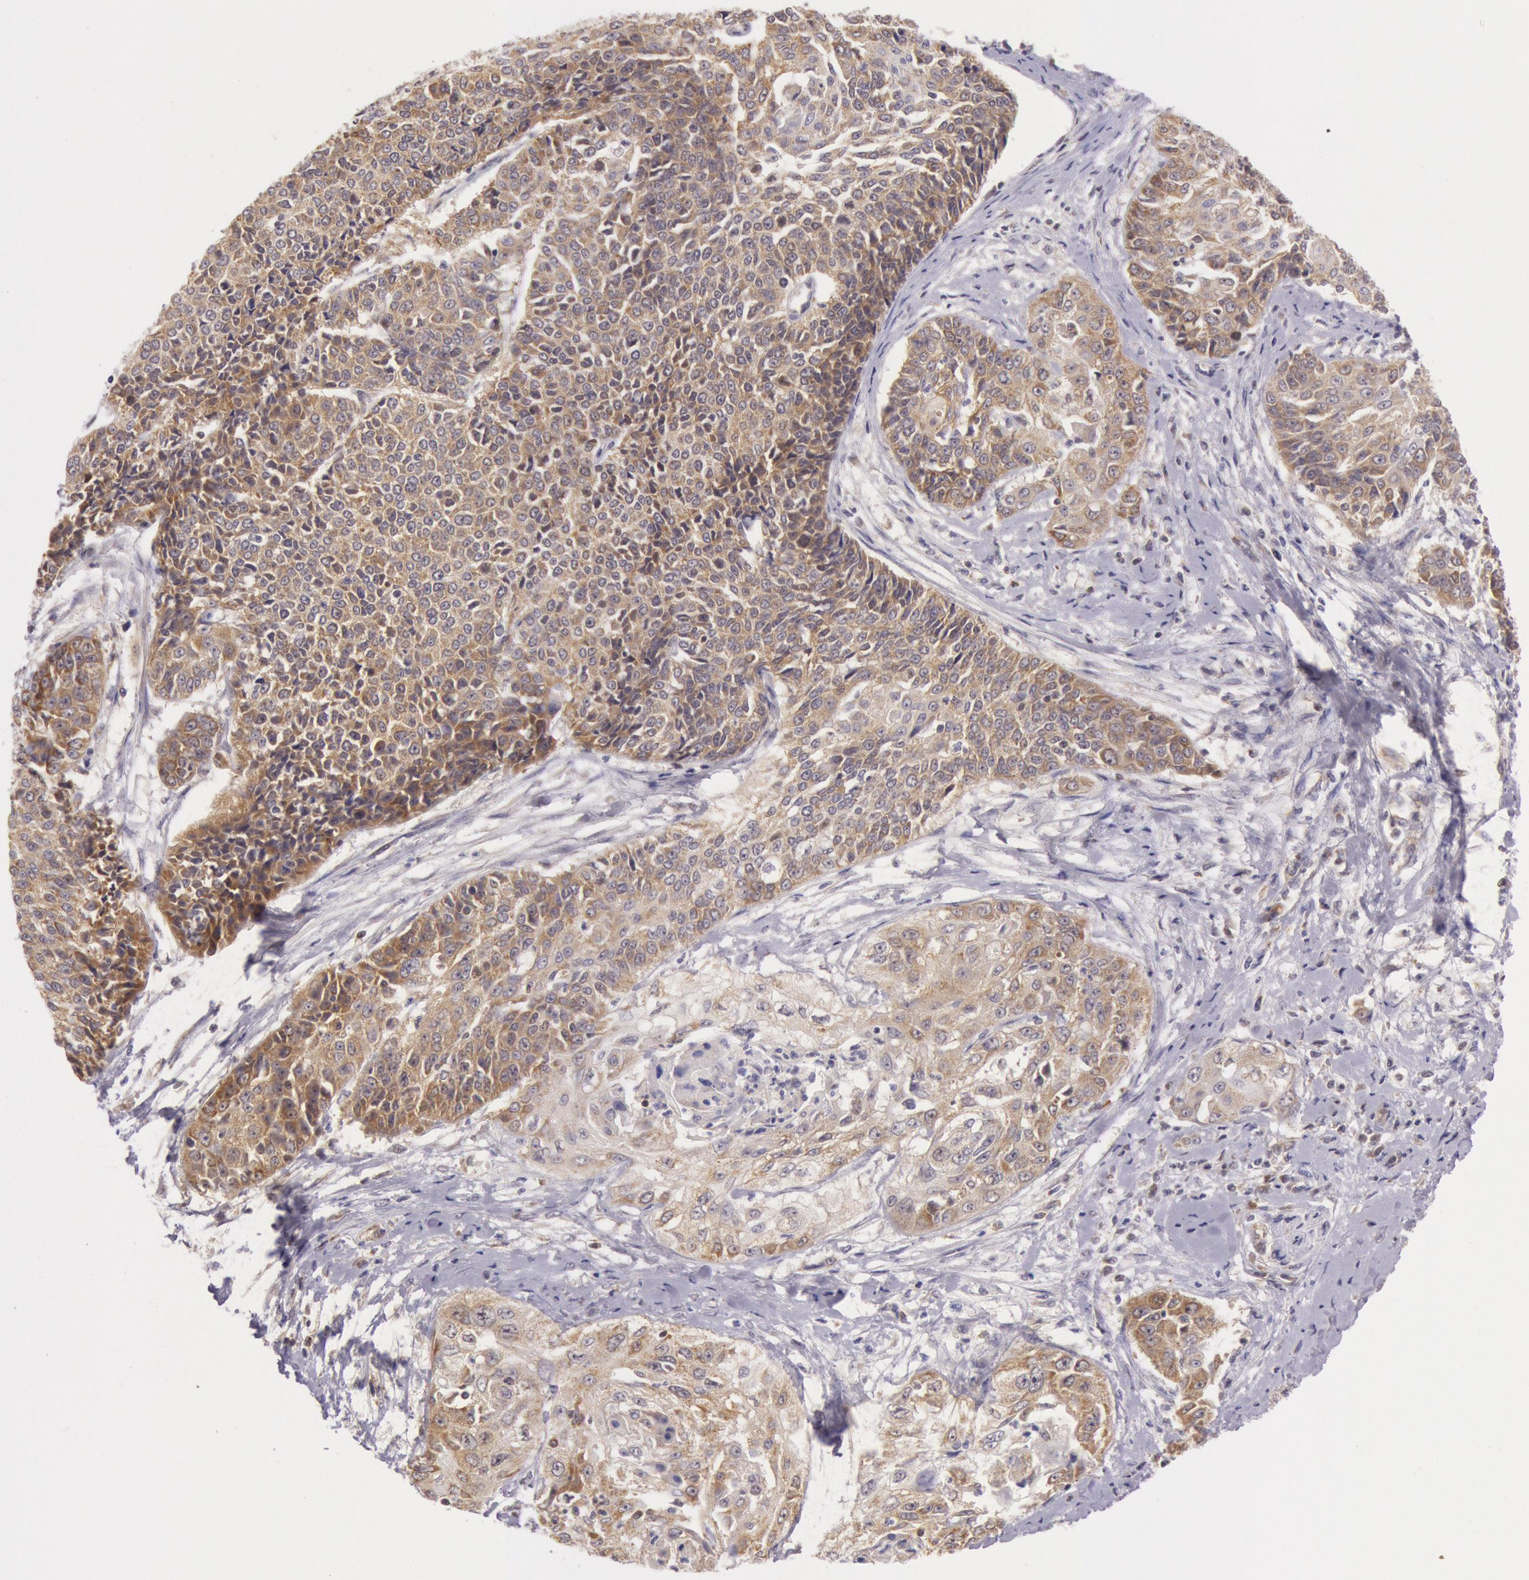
{"staining": {"intensity": "moderate", "quantity": ">75%", "location": "cytoplasmic/membranous"}, "tissue": "cervical cancer", "cell_type": "Tumor cells", "image_type": "cancer", "snomed": [{"axis": "morphology", "description": "Squamous cell carcinoma, NOS"}, {"axis": "topography", "description": "Cervix"}], "caption": "Protein analysis of cervical cancer (squamous cell carcinoma) tissue exhibits moderate cytoplasmic/membranous positivity in about >75% of tumor cells. (DAB (3,3'-diaminobenzidine) = brown stain, brightfield microscopy at high magnification).", "gene": "CDK16", "patient": {"sex": "female", "age": 64}}